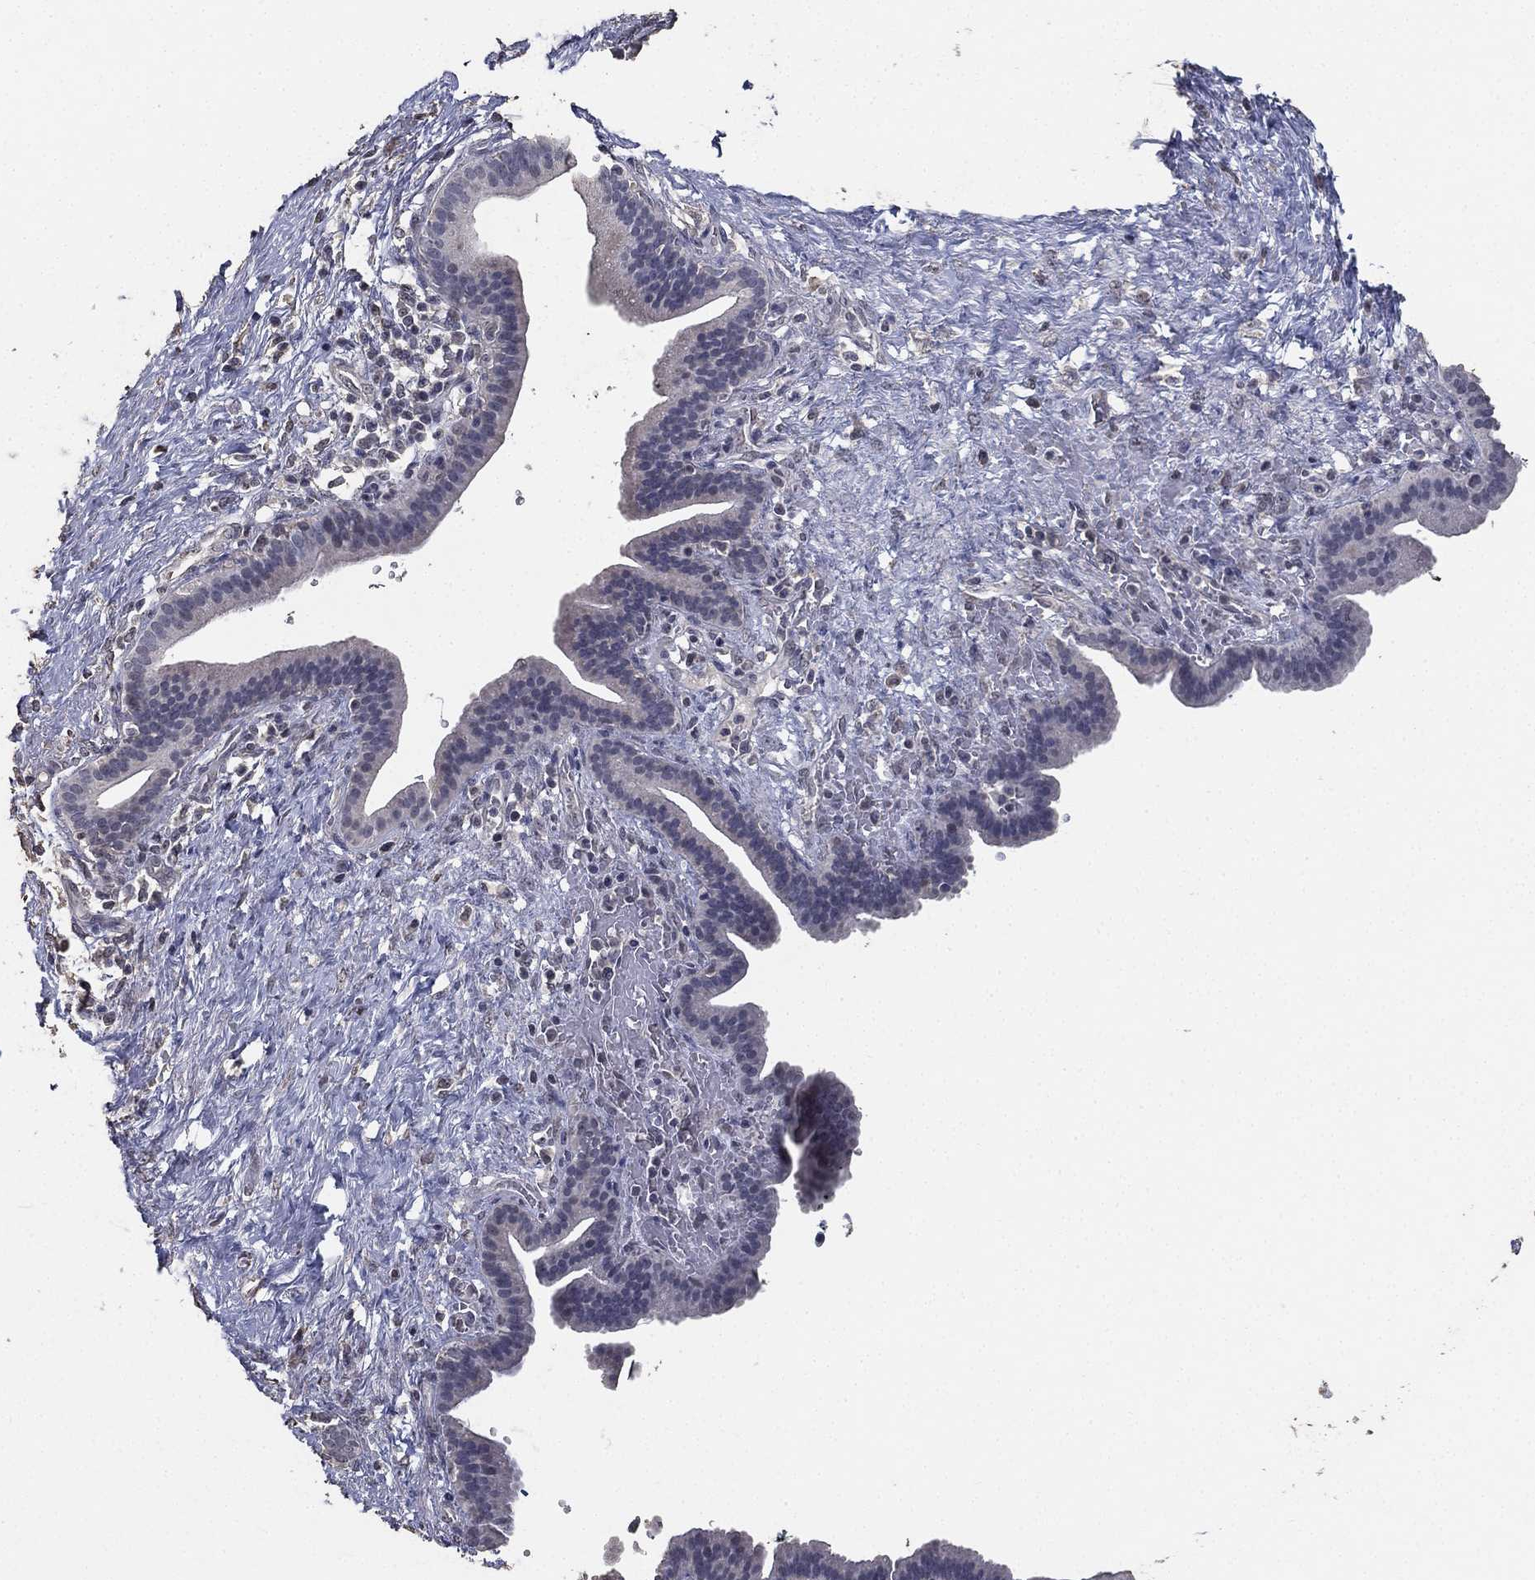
{"staining": {"intensity": "negative", "quantity": "none", "location": "none"}, "tissue": "pancreatic cancer", "cell_type": "Tumor cells", "image_type": "cancer", "snomed": [{"axis": "morphology", "description": "Adenocarcinoma, NOS"}, {"axis": "topography", "description": "Pancreas"}], "caption": "This is a image of immunohistochemistry (IHC) staining of adenocarcinoma (pancreatic), which shows no staining in tumor cells. (DAB immunohistochemistry (IHC), high magnification).", "gene": "DSG1", "patient": {"sex": "male", "age": 44}}